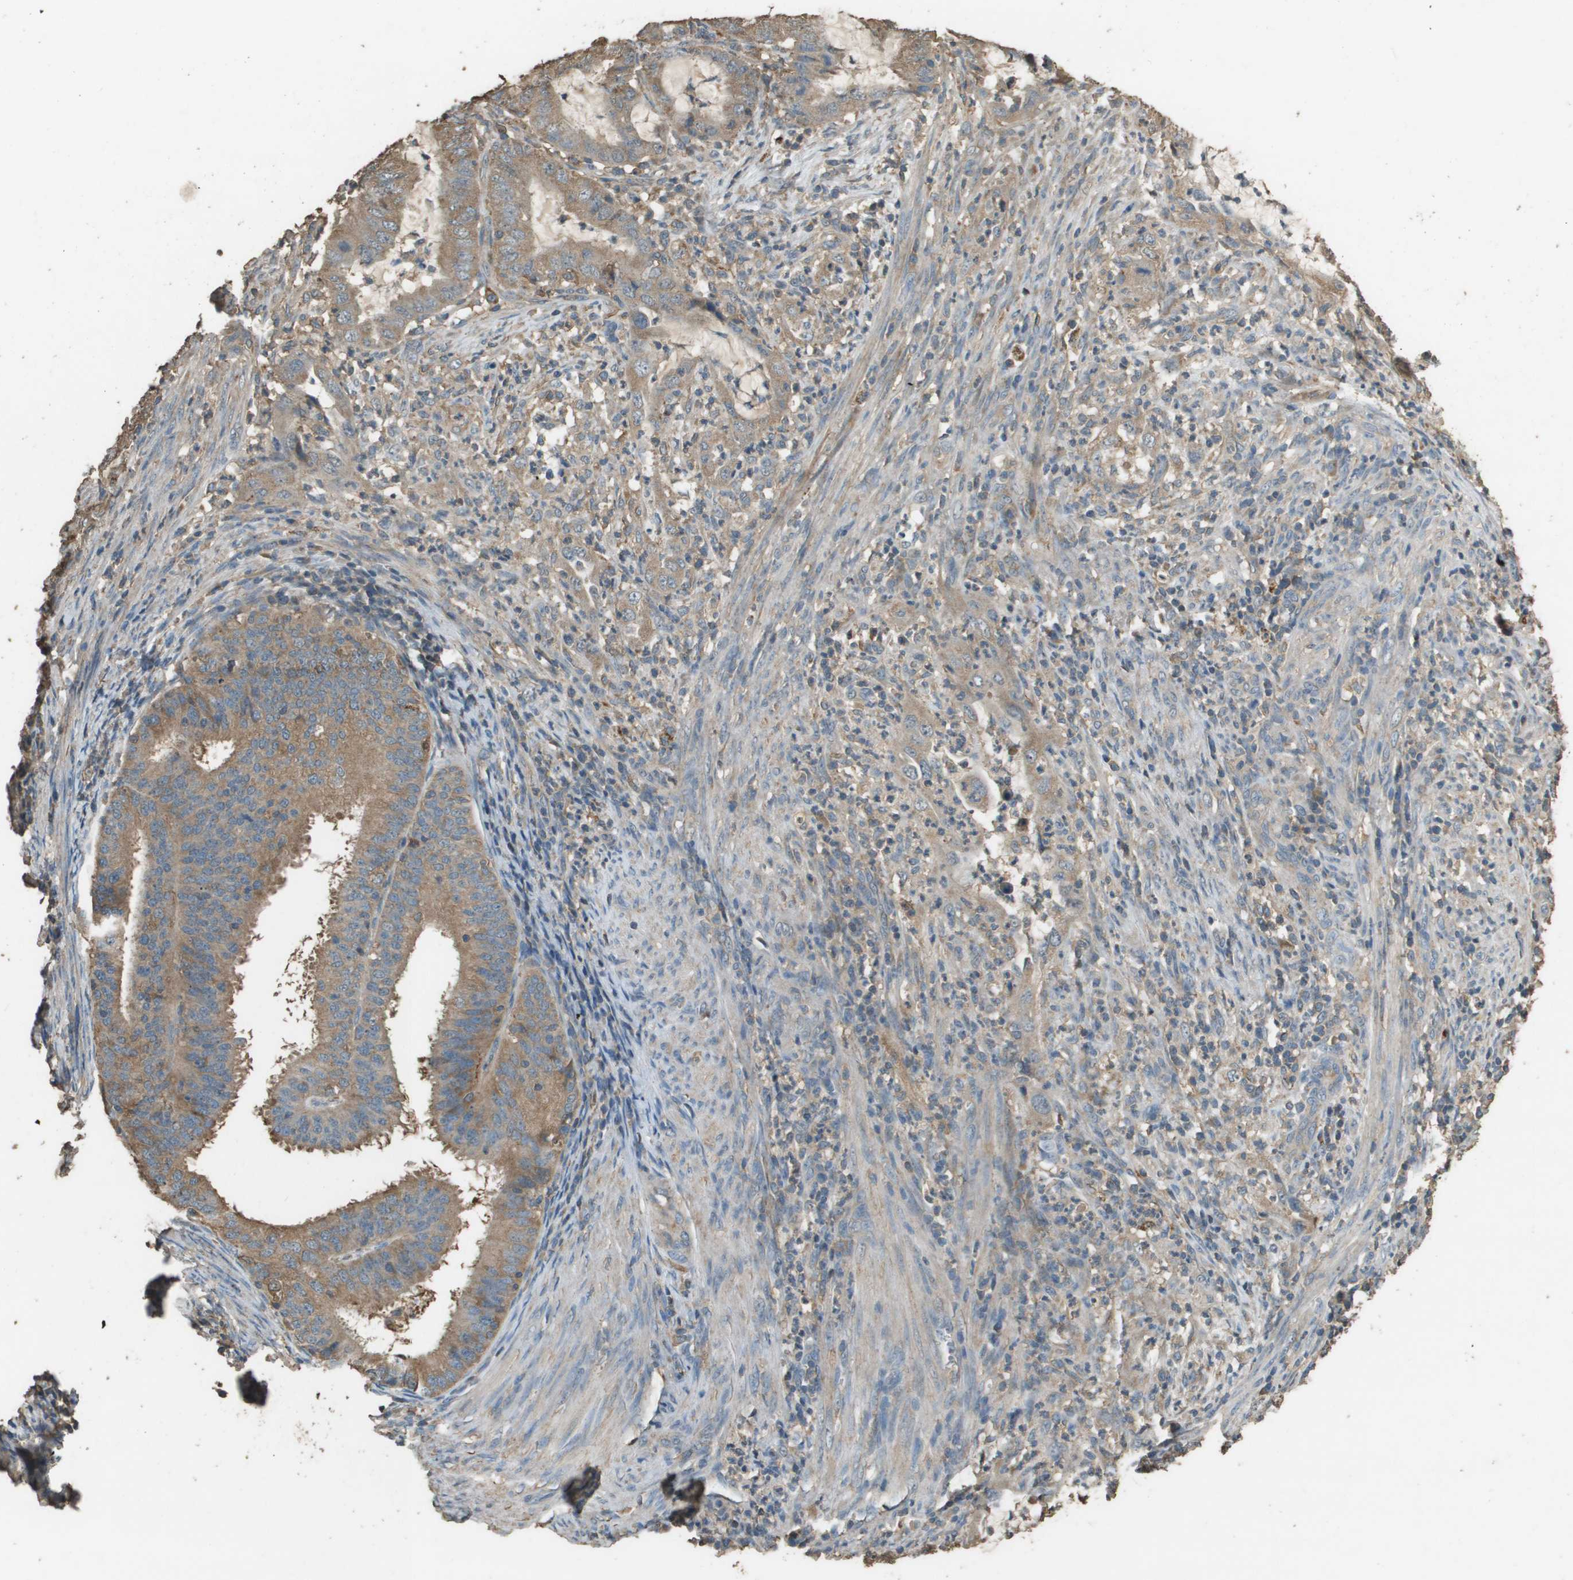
{"staining": {"intensity": "moderate", "quantity": ">75%", "location": "cytoplasmic/membranous"}, "tissue": "endometrial cancer", "cell_type": "Tumor cells", "image_type": "cancer", "snomed": [{"axis": "morphology", "description": "Adenocarcinoma, NOS"}, {"axis": "topography", "description": "Endometrium"}], "caption": "Endometrial adenocarcinoma stained for a protein (brown) exhibits moderate cytoplasmic/membranous positive staining in about >75% of tumor cells.", "gene": "MS4A7", "patient": {"sex": "female", "age": 70}}